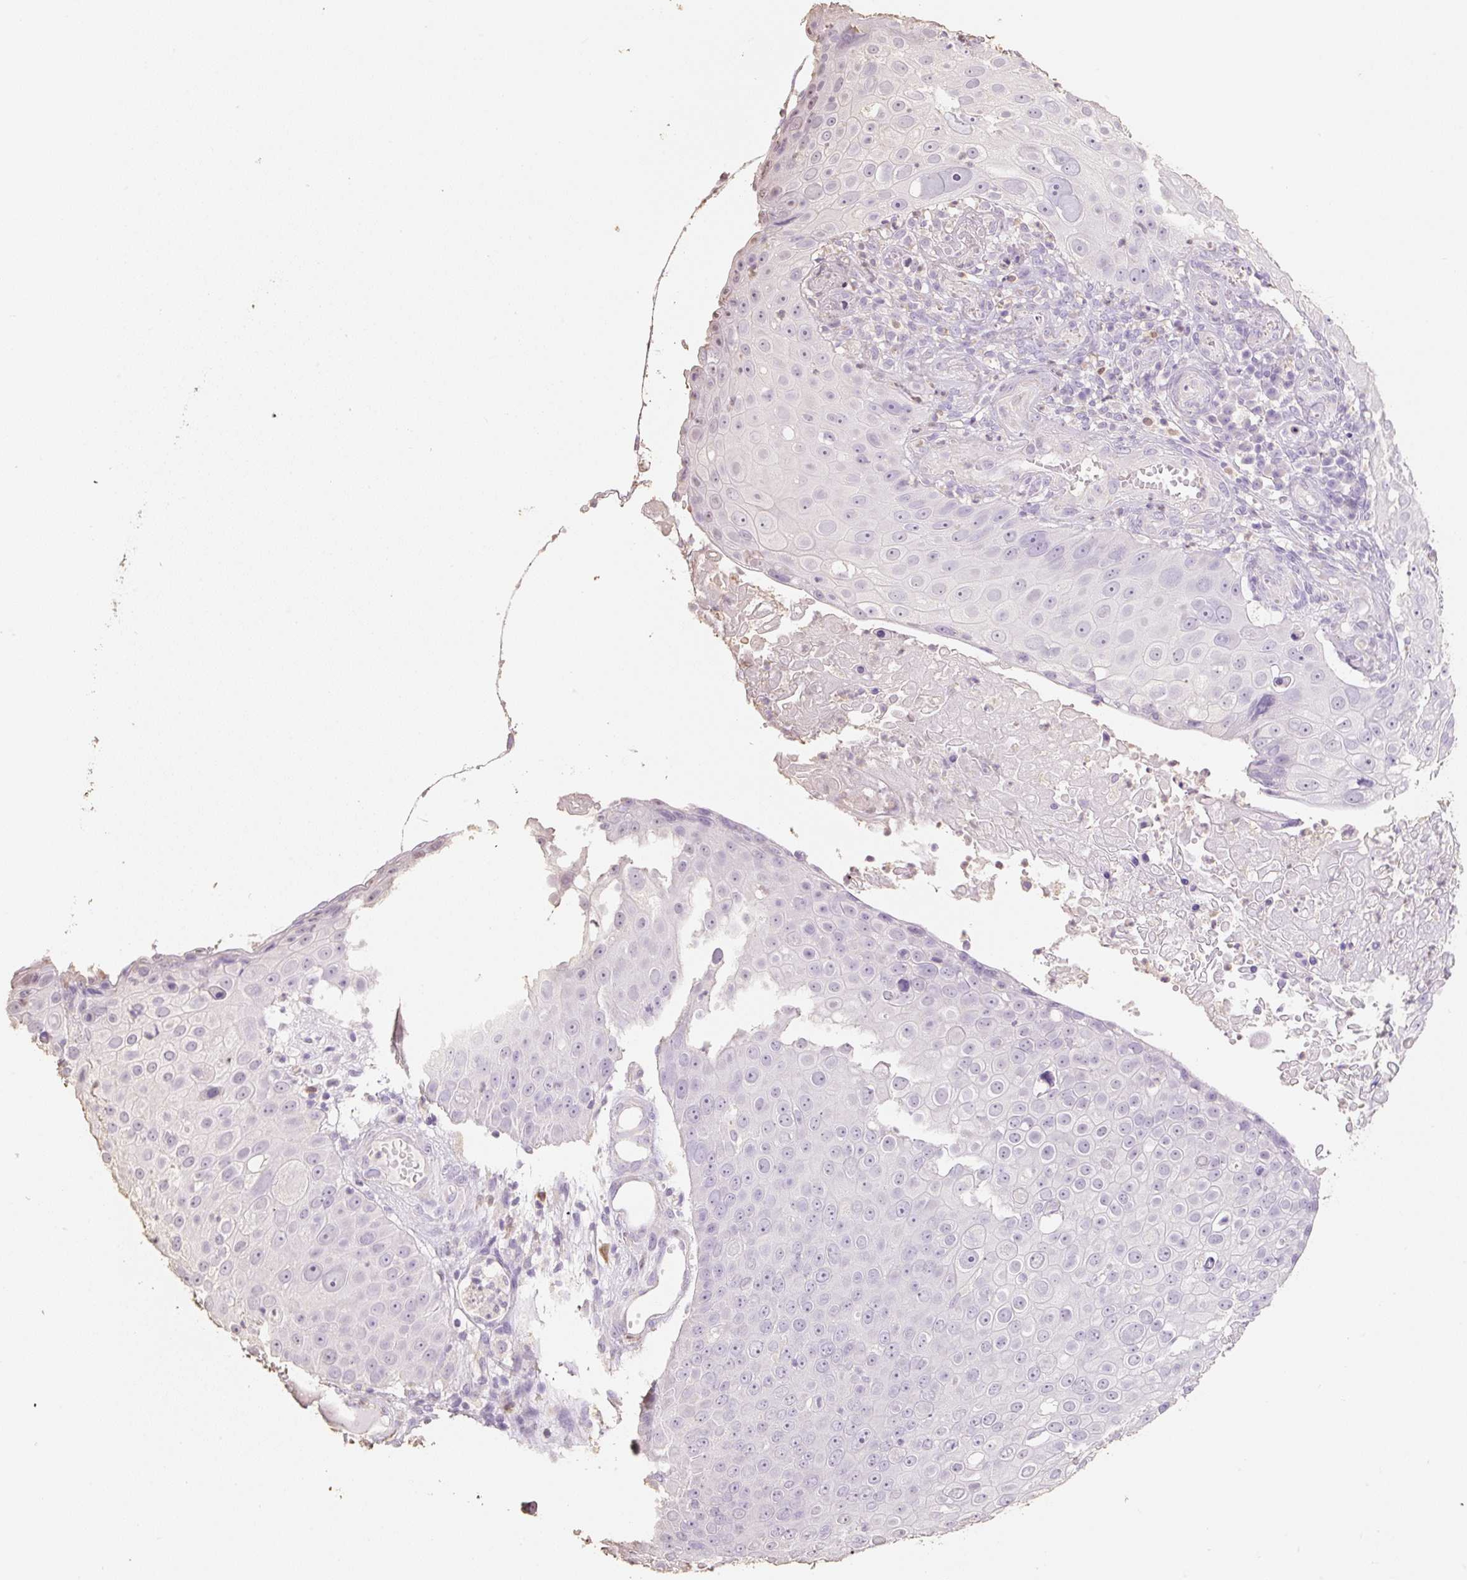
{"staining": {"intensity": "negative", "quantity": "none", "location": "none"}, "tissue": "skin cancer", "cell_type": "Tumor cells", "image_type": "cancer", "snomed": [{"axis": "morphology", "description": "Squamous cell carcinoma, NOS"}, {"axis": "topography", "description": "Skin"}], "caption": "This is an immunohistochemistry (IHC) photomicrograph of skin cancer. There is no staining in tumor cells.", "gene": "MBOAT7", "patient": {"sex": "male", "age": 71}}